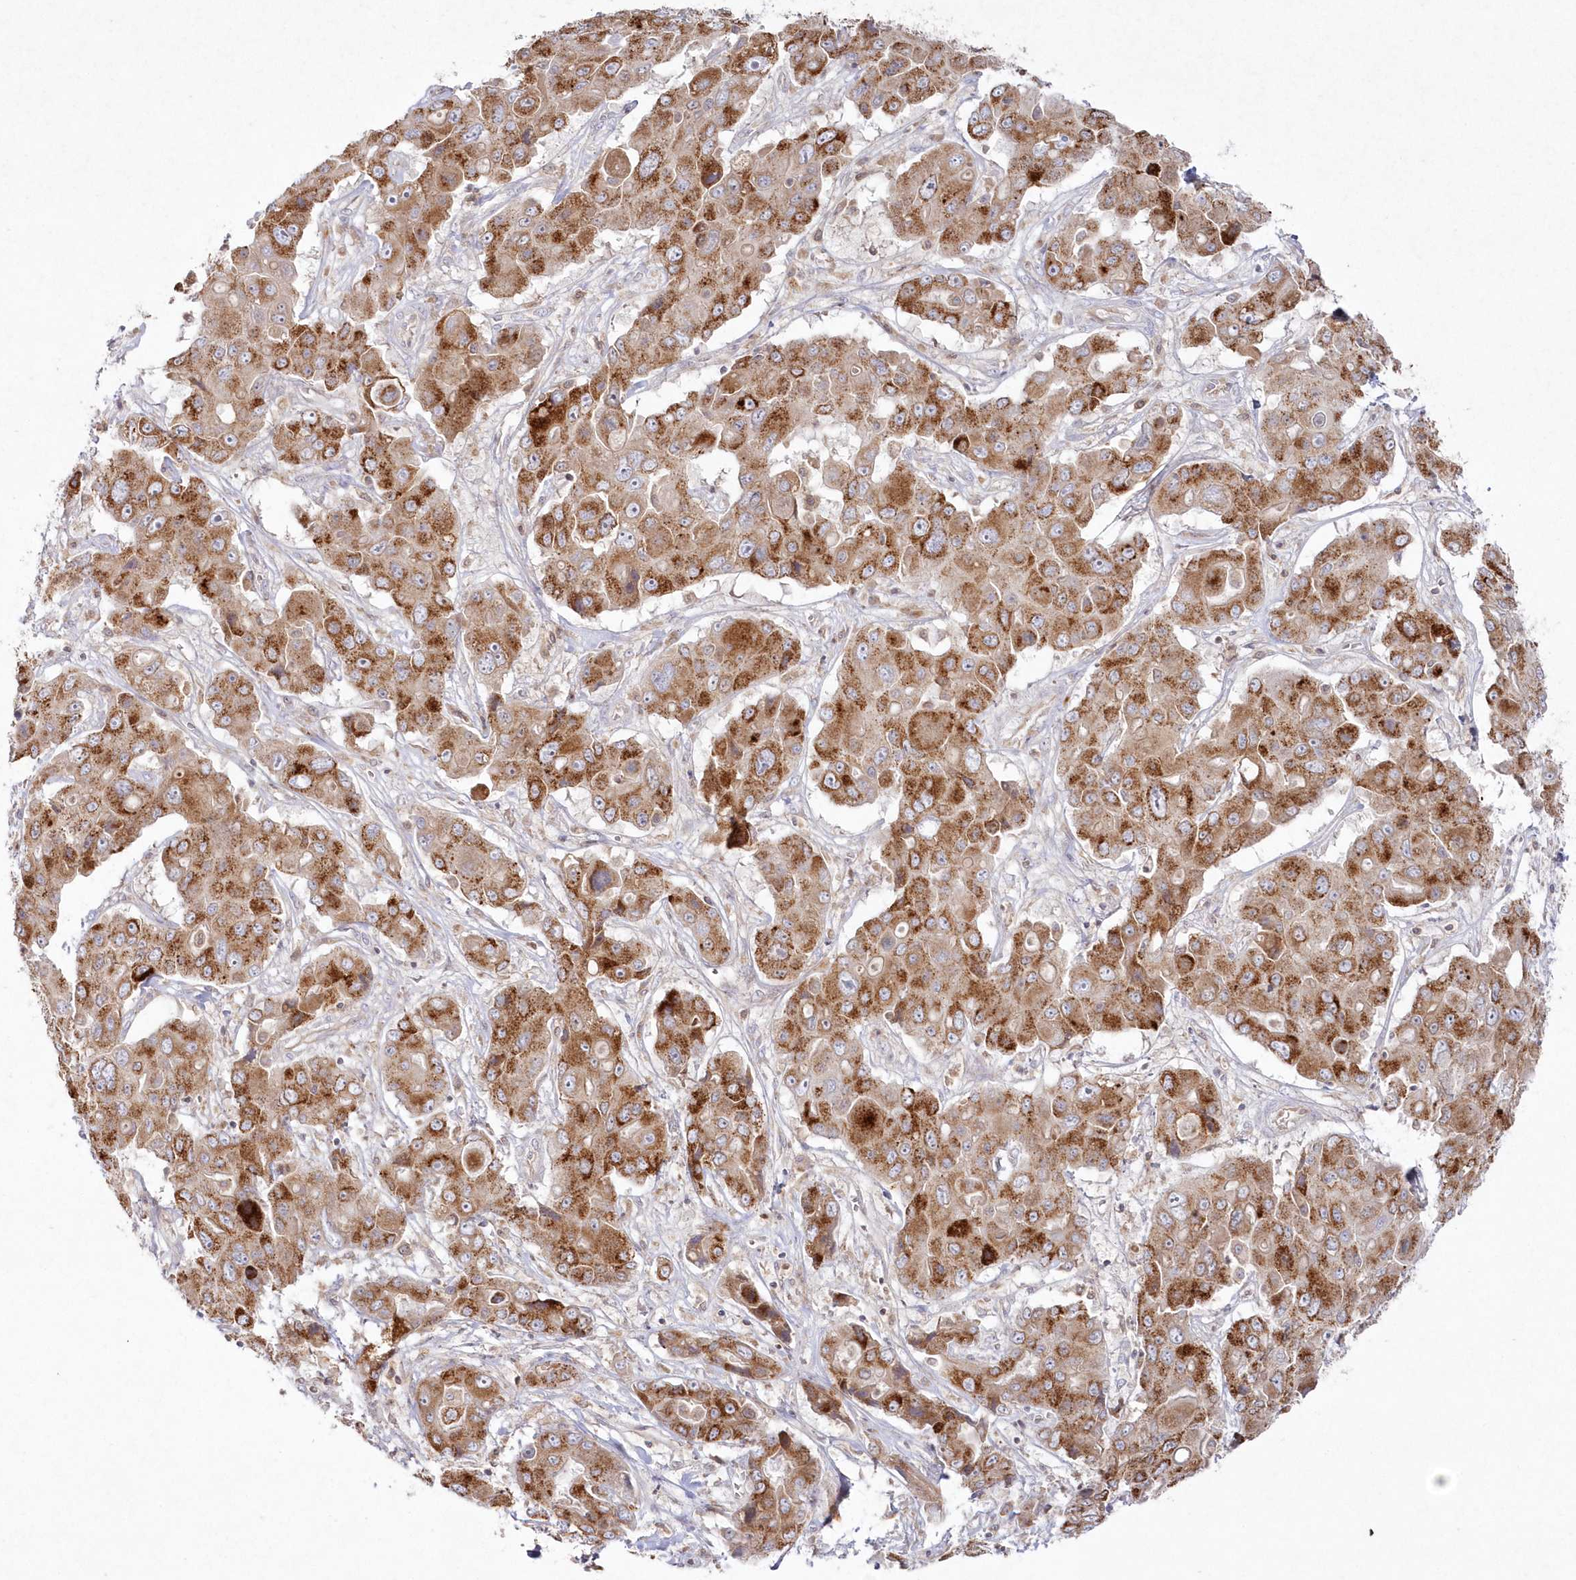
{"staining": {"intensity": "moderate", "quantity": ">75%", "location": "cytoplasmic/membranous"}, "tissue": "liver cancer", "cell_type": "Tumor cells", "image_type": "cancer", "snomed": [{"axis": "morphology", "description": "Cholangiocarcinoma"}, {"axis": "topography", "description": "Liver"}], "caption": "IHC (DAB) staining of liver cancer displays moderate cytoplasmic/membranous protein positivity in about >75% of tumor cells.", "gene": "ARSB", "patient": {"sex": "male", "age": 67}}